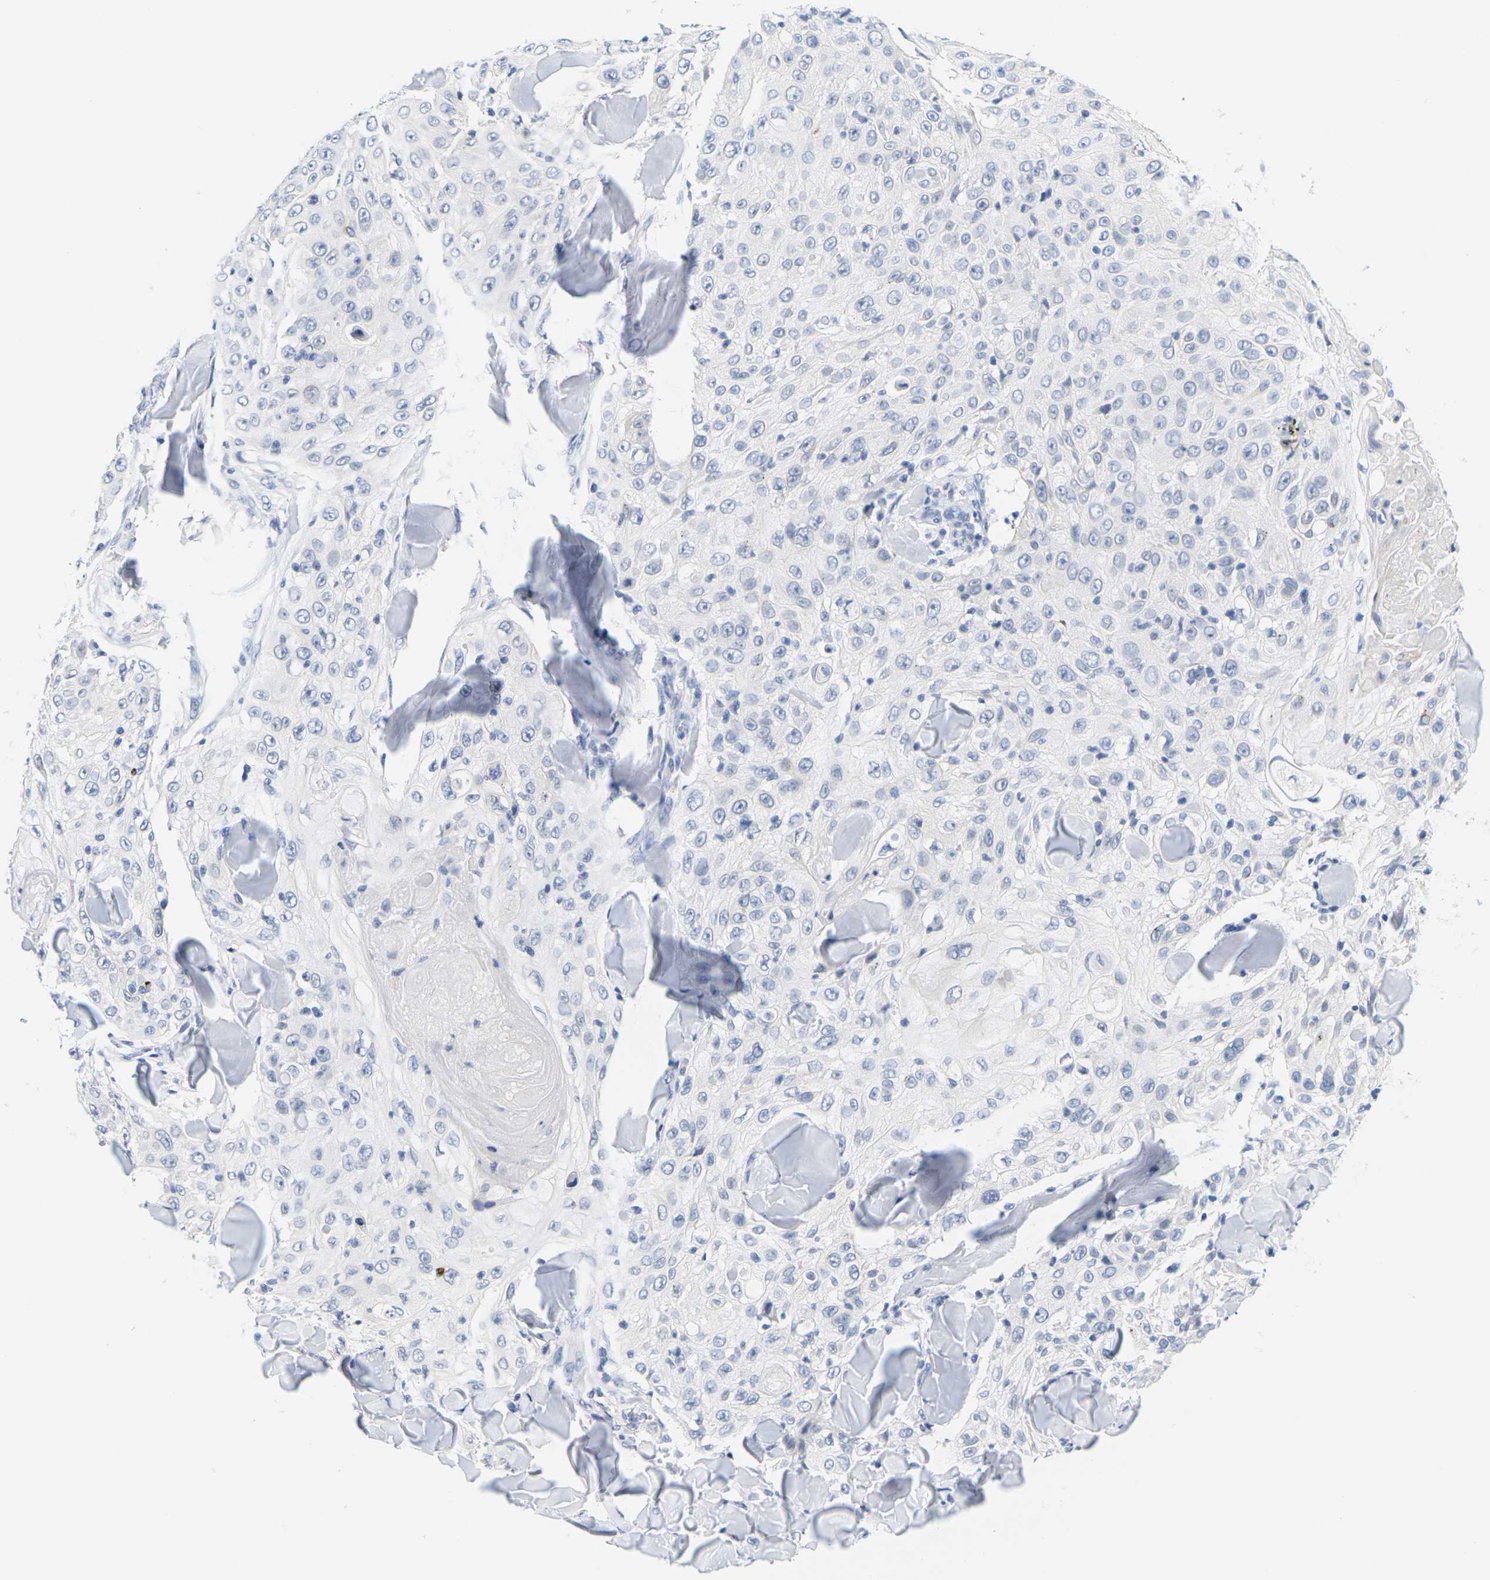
{"staining": {"intensity": "negative", "quantity": "none", "location": "none"}, "tissue": "skin cancer", "cell_type": "Tumor cells", "image_type": "cancer", "snomed": [{"axis": "morphology", "description": "Squamous cell carcinoma, NOS"}, {"axis": "topography", "description": "Skin"}], "caption": "IHC histopathology image of neoplastic tissue: squamous cell carcinoma (skin) stained with DAB demonstrates no significant protein staining in tumor cells.", "gene": "HLA-DOB", "patient": {"sex": "male", "age": 86}}